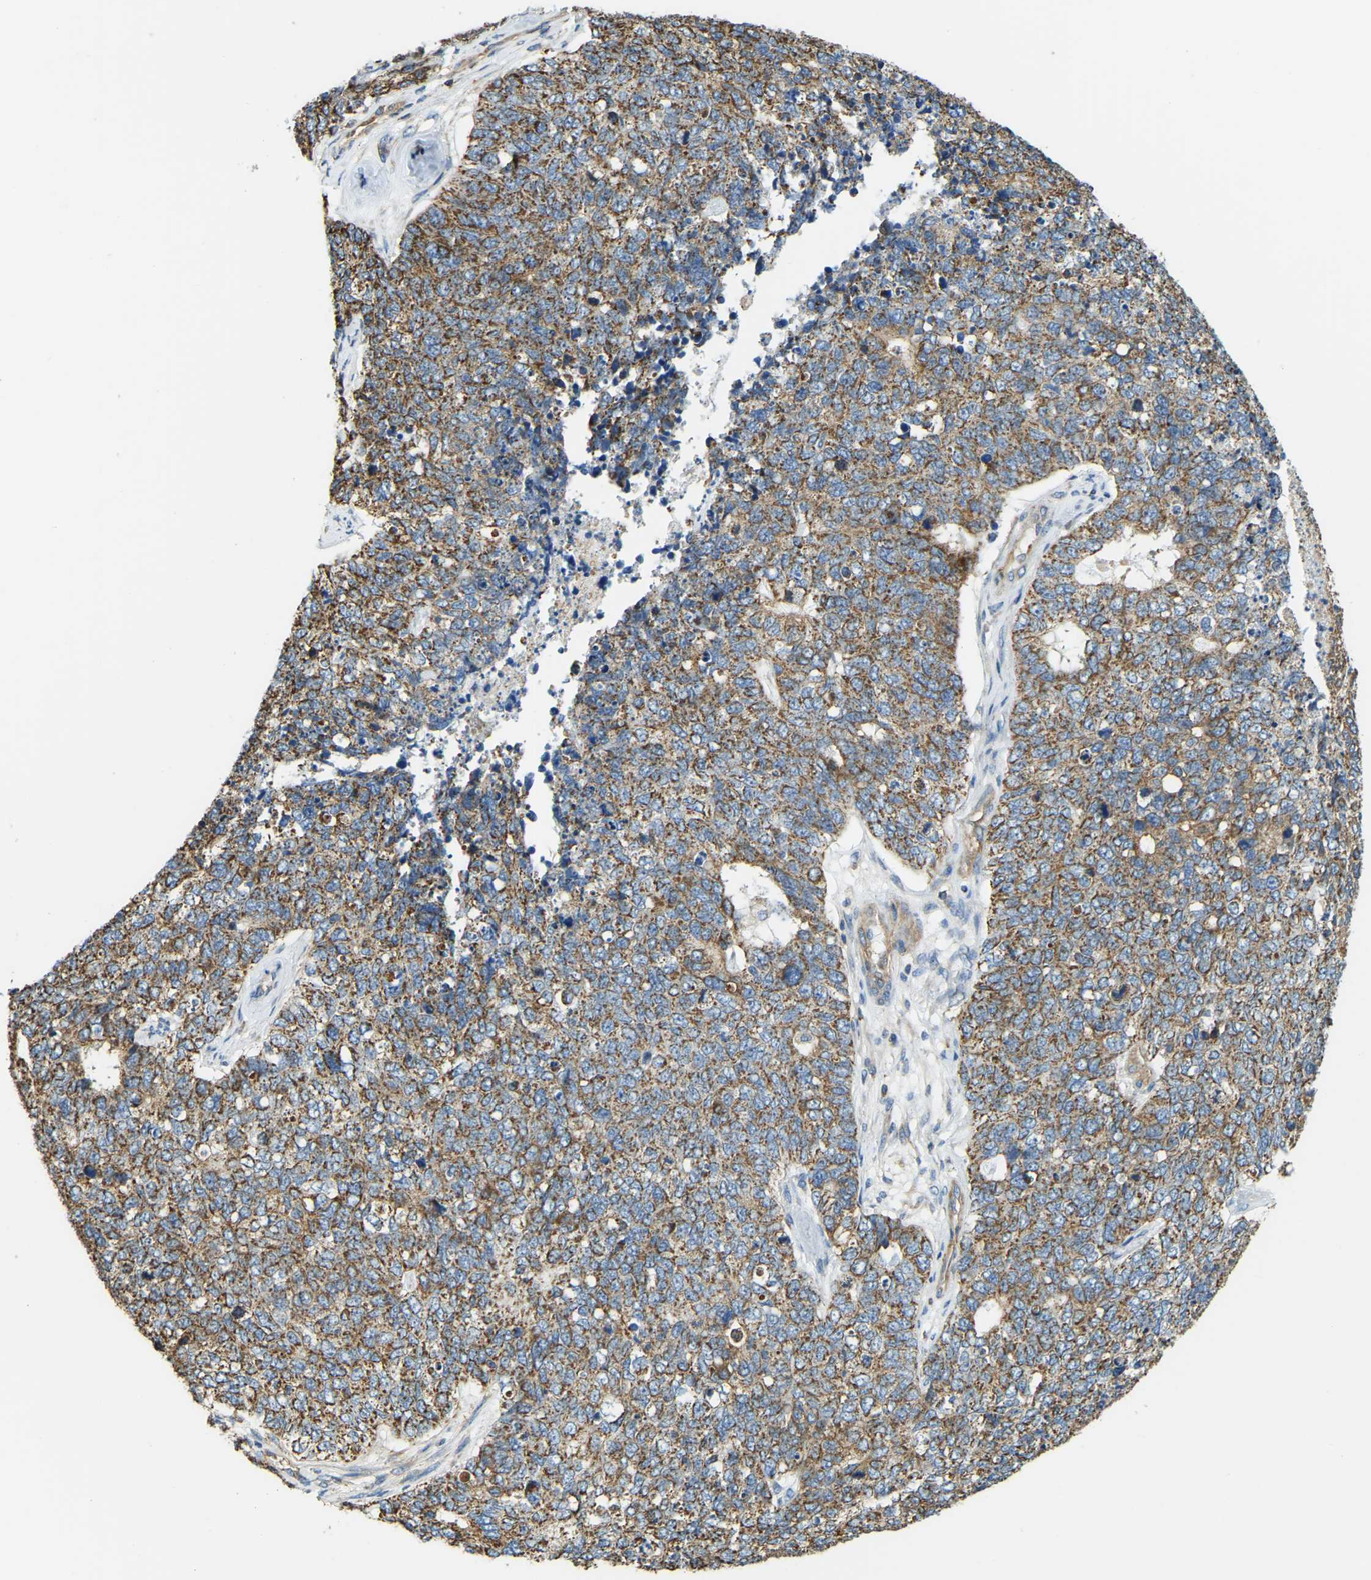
{"staining": {"intensity": "moderate", "quantity": ">75%", "location": "cytoplasmic/membranous"}, "tissue": "cervical cancer", "cell_type": "Tumor cells", "image_type": "cancer", "snomed": [{"axis": "morphology", "description": "Squamous cell carcinoma, NOS"}, {"axis": "topography", "description": "Cervix"}], "caption": "Squamous cell carcinoma (cervical) was stained to show a protein in brown. There is medium levels of moderate cytoplasmic/membranous expression in approximately >75% of tumor cells.", "gene": "AHNAK", "patient": {"sex": "female", "age": 63}}